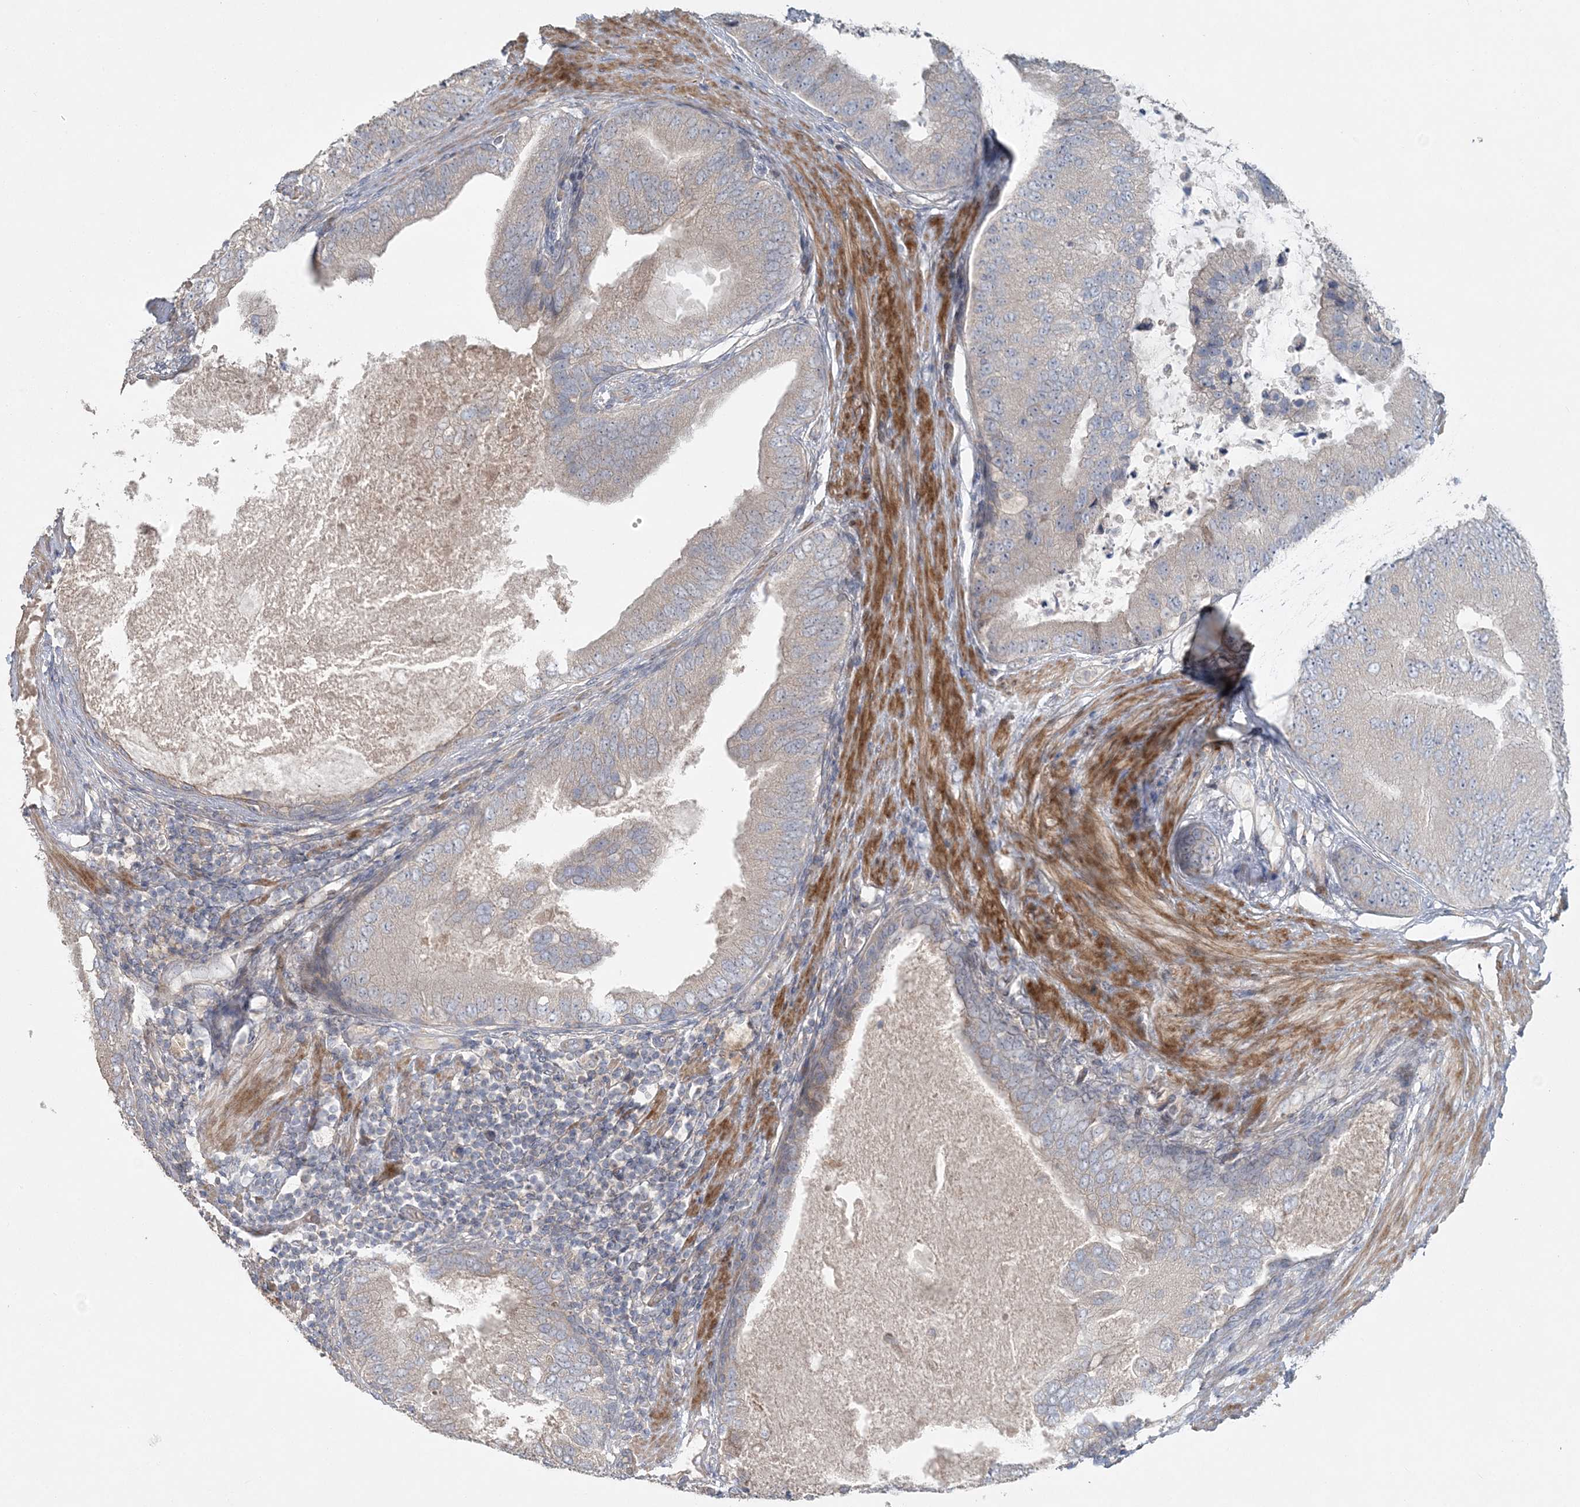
{"staining": {"intensity": "weak", "quantity": "<25%", "location": "cytoplasmic/membranous"}, "tissue": "prostate cancer", "cell_type": "Tumor cells", "image_type": "cancer", "snomed": [{"axis": "morphology", "description": "Adenocarcinoma, High grade"}, {"axis": "topography", "description": "Prostate"}], "caption": "Tumor cells are negative for protein expression in human prostate cancer (adenocarcinoma (high-grade)).", "gene": "SLC4A10", "patient": {"sex": "male", "age": 70}}